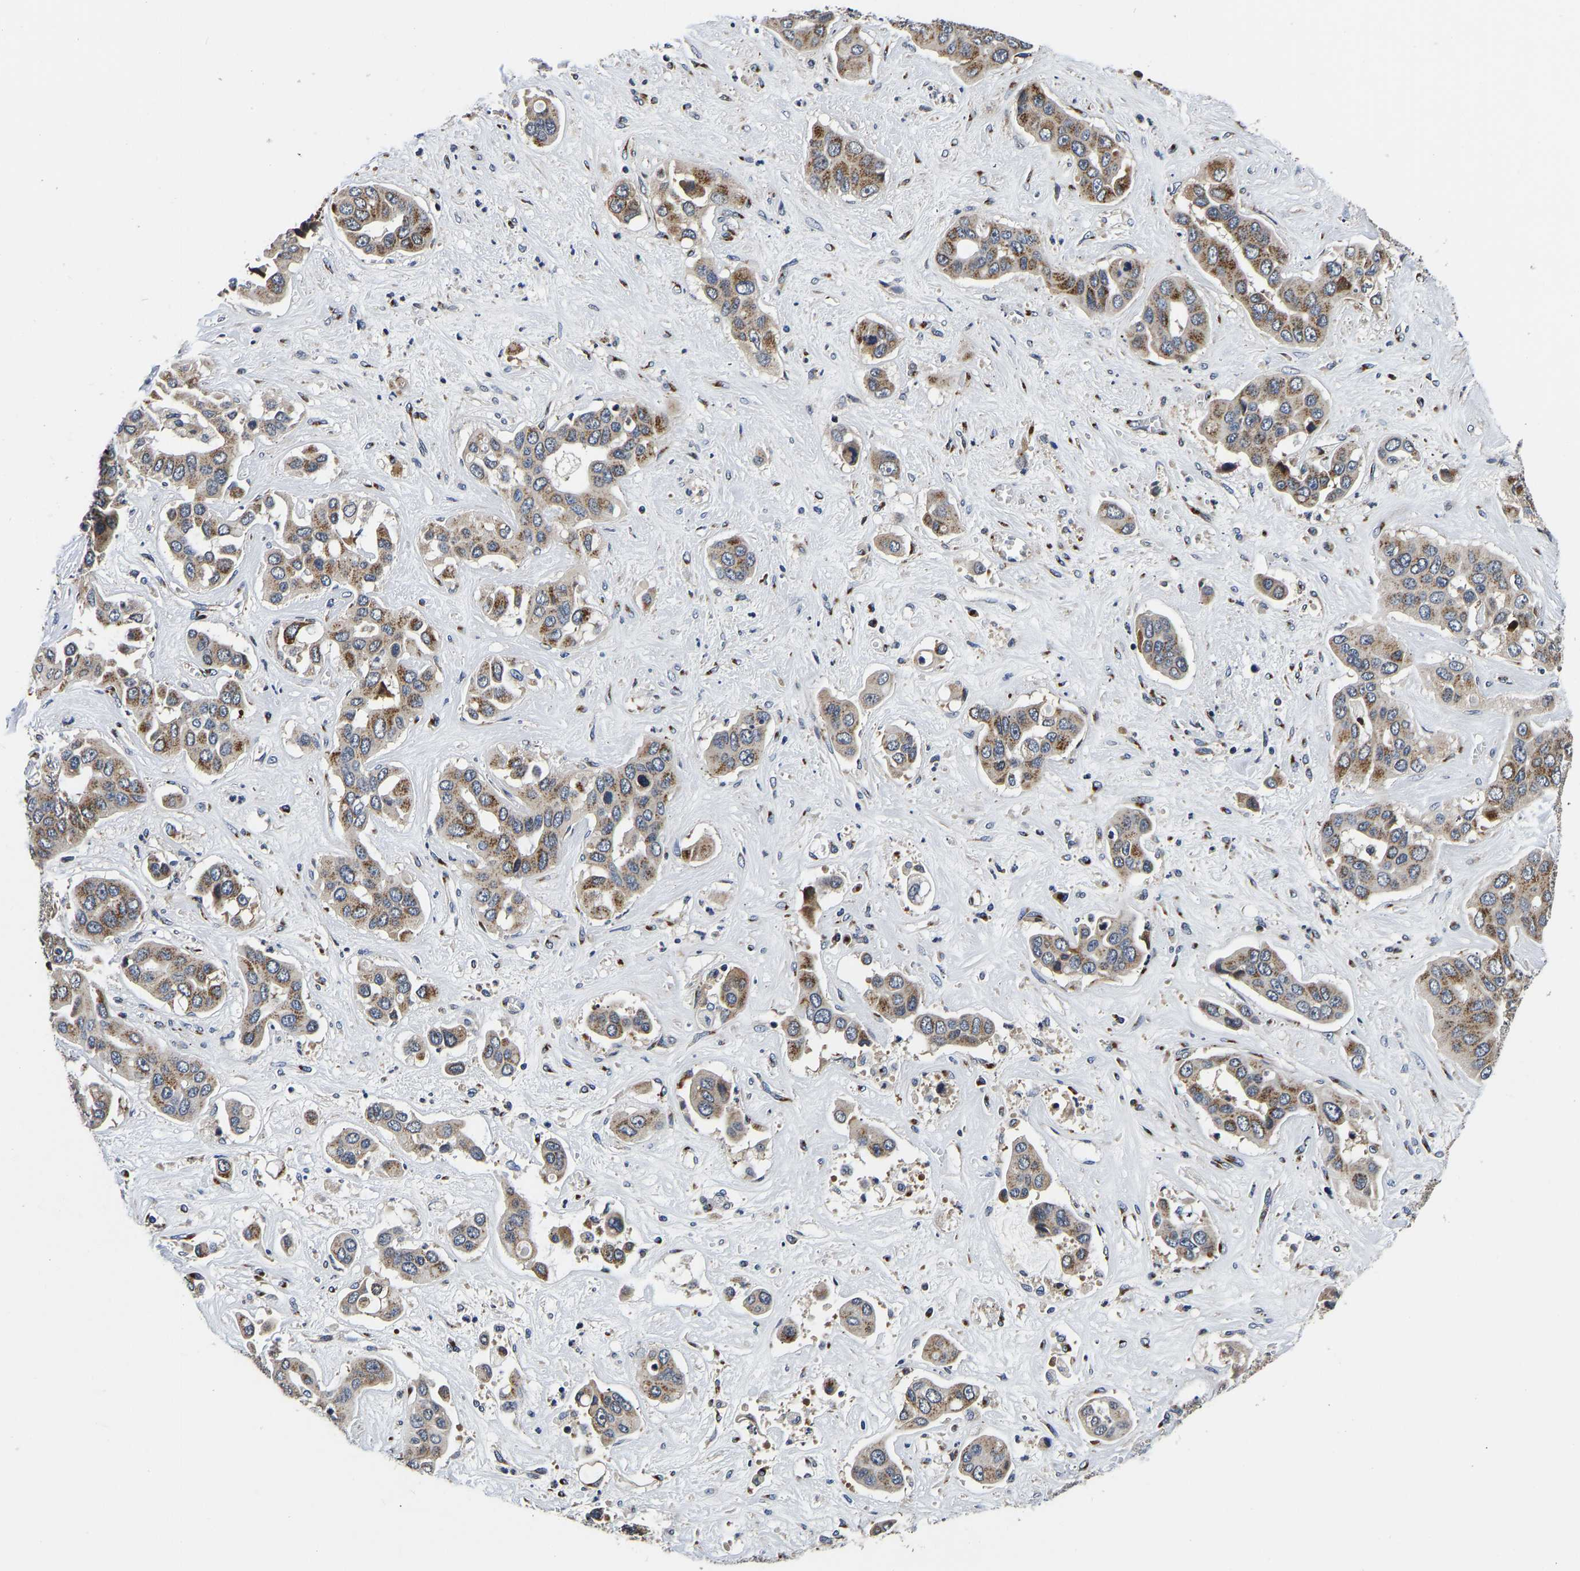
{"staining": {"intensity": "moderate", "quantity": ">75%", "location": "cytoplasmic/membranous"}, "tissue": "liver cancer", "cell_type": "Tumor cells", "image_type": "cancer", "snomed": [{"axis": "morphology", "description": "Cholangiocarcinoma"}, {"axis": "topography", "description": "Liver"}], "caption": "Cholangiocarcinoma (liver) was stained to show a protein in brown. There is medium levels of moderate cytoplasmic/membranous positivity in about >75% of tumor cells.", "gene": "RABAC1", "patient": {"sex": "female", "age": 52}}